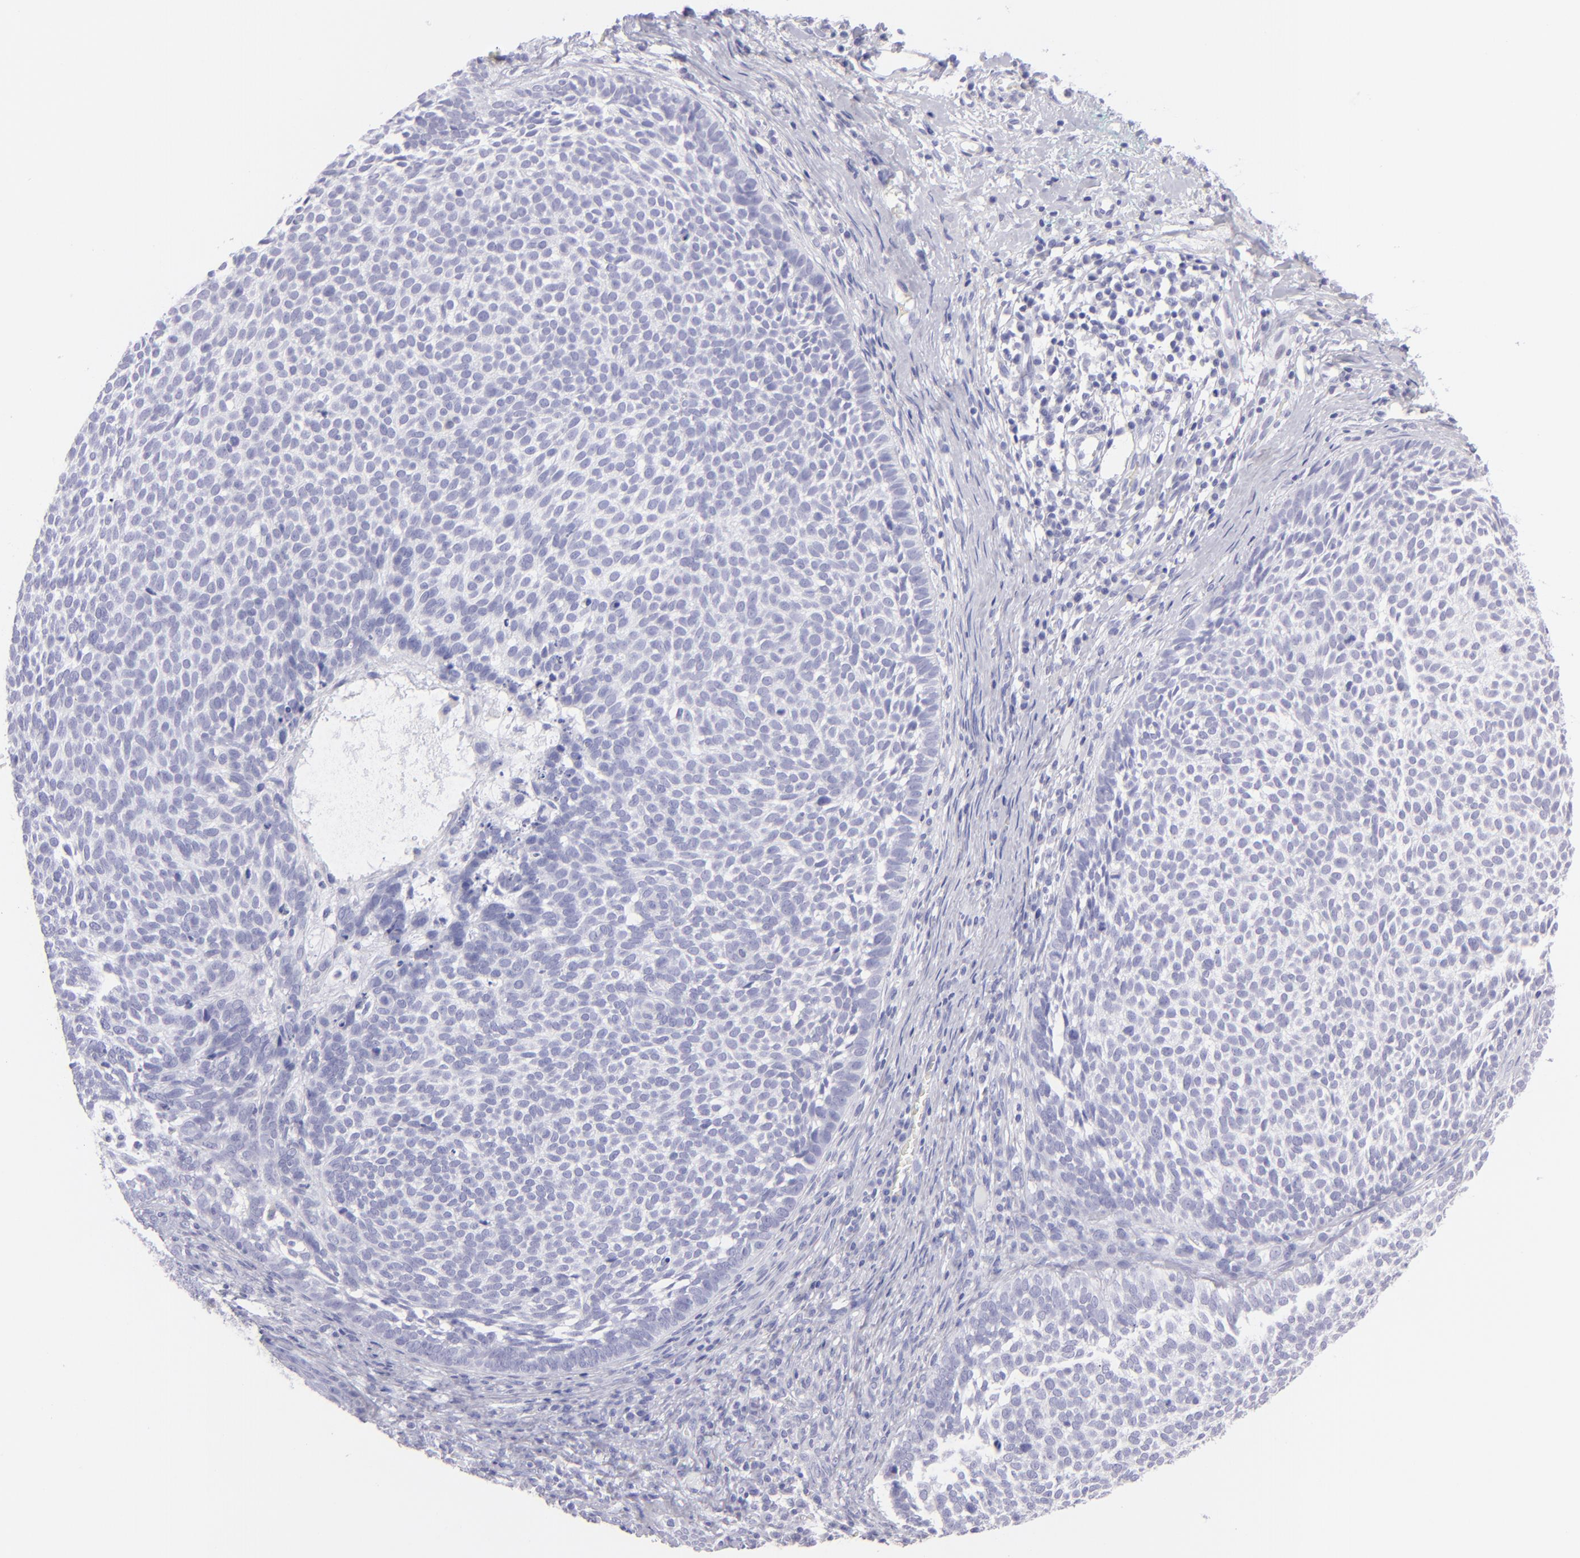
{"staining": {"intensity": "negative", "quantity": "none", "location": "none"}, "tissue": "skin cancer", "cell_type": "Tumor cells", "image_type": "cancer", "snomed": [{"axis": "morphology", "description": "Basal cell carcinoma"}, {"axis": "topography", "description": "Skin"}], "caption": "The histopathology image exhibits no staining of tumor cells in skin cancer (basal cell carcinoma).", "gene": "SLC1A3", "patient": {"sex": "male", "age": 63}}